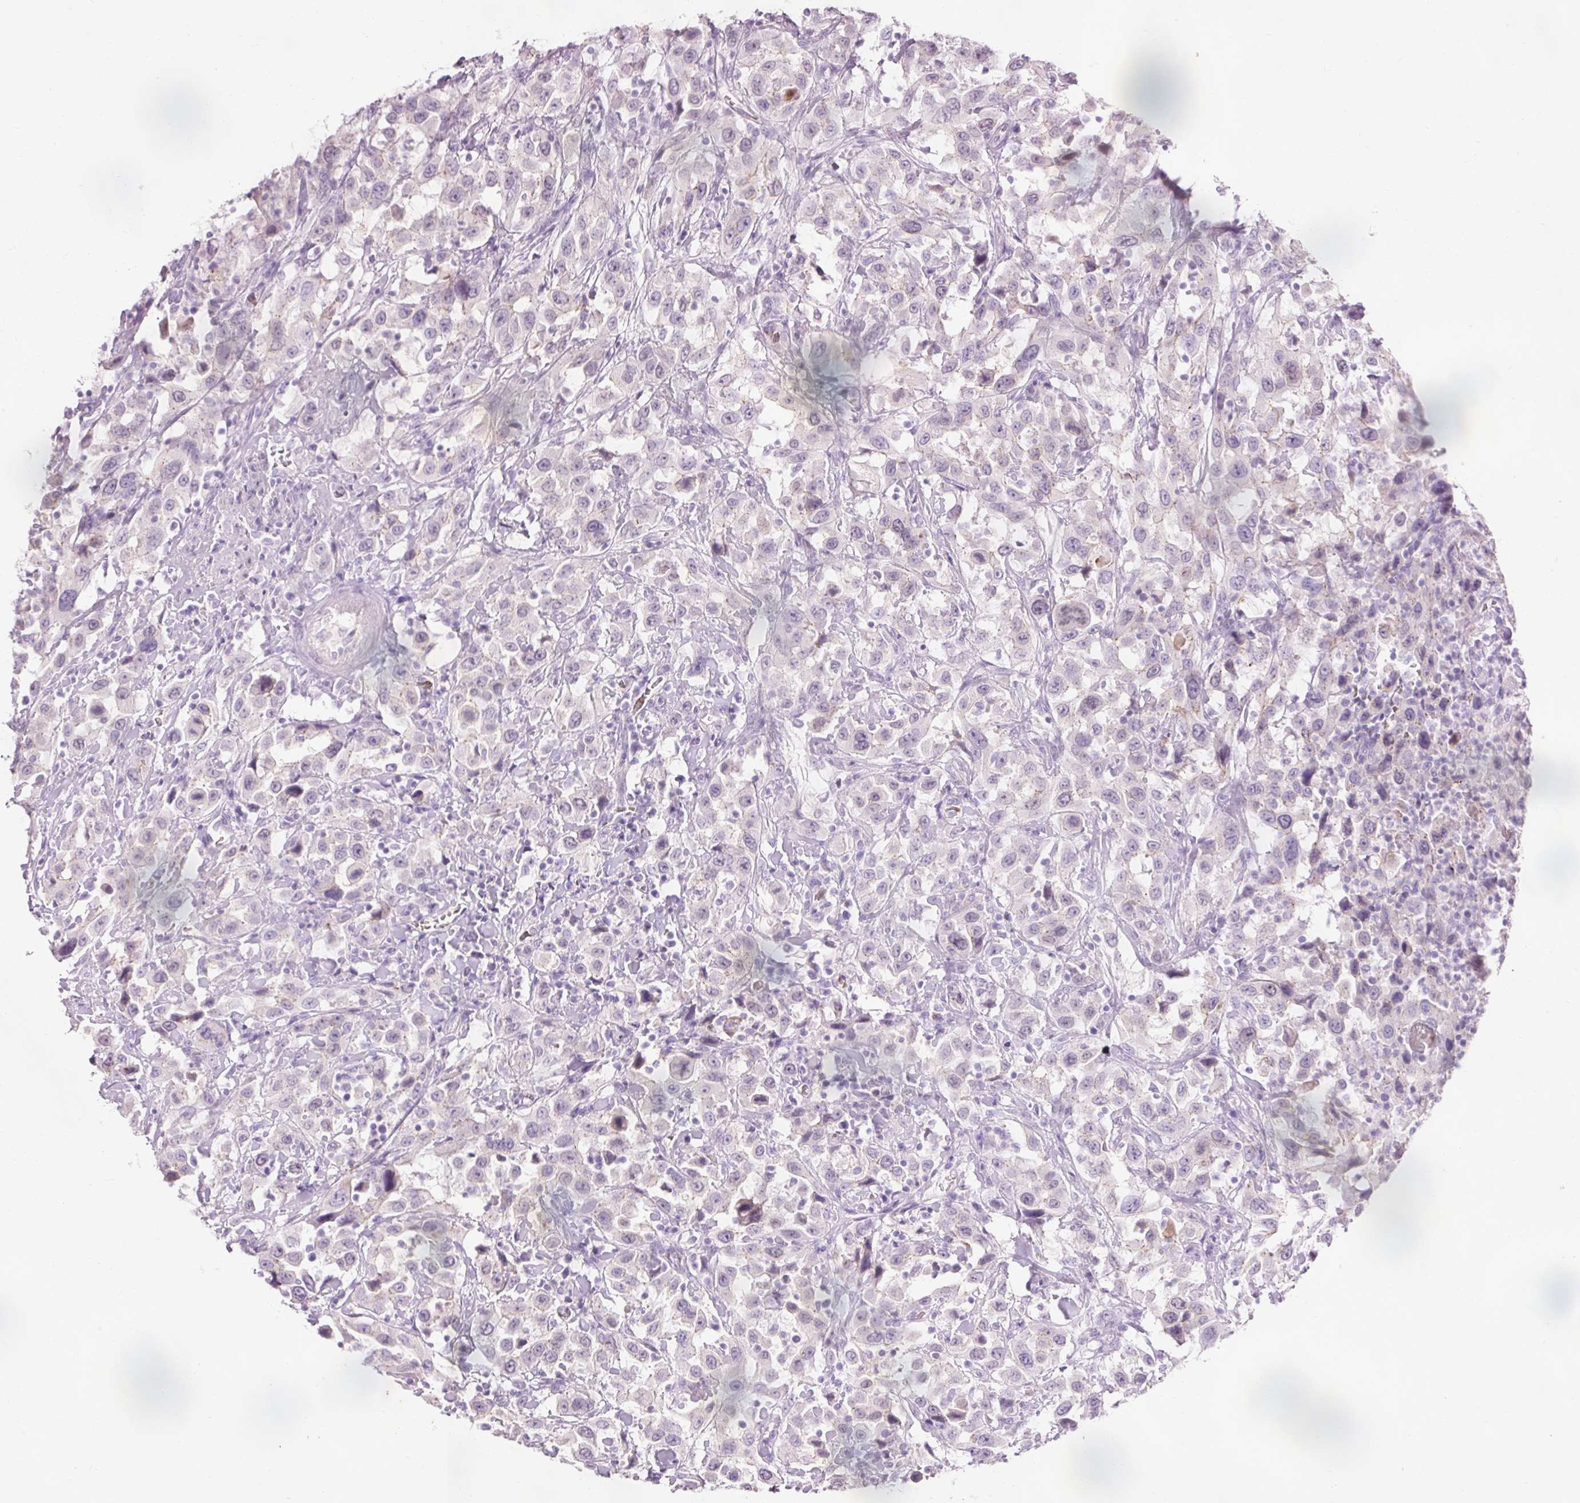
{"staining": {"intensity": "negative", "quantity": "none", "location": "none"}, "tissue": "urothelial cancer", "cell_type": "Tumor cells", "image_type": "cancer", "snomed": [{"axis": "morphology", "description": "Urothelial carcinoma, High grade"}, {"axis": "topography", "description": "Urinary bladder"}], "caption": "There is no significant expression in tumor cells of high-grade urothelial carcinoma.", "gene": "DHRS11", "patient": {"sex": "male", "age": 61}}